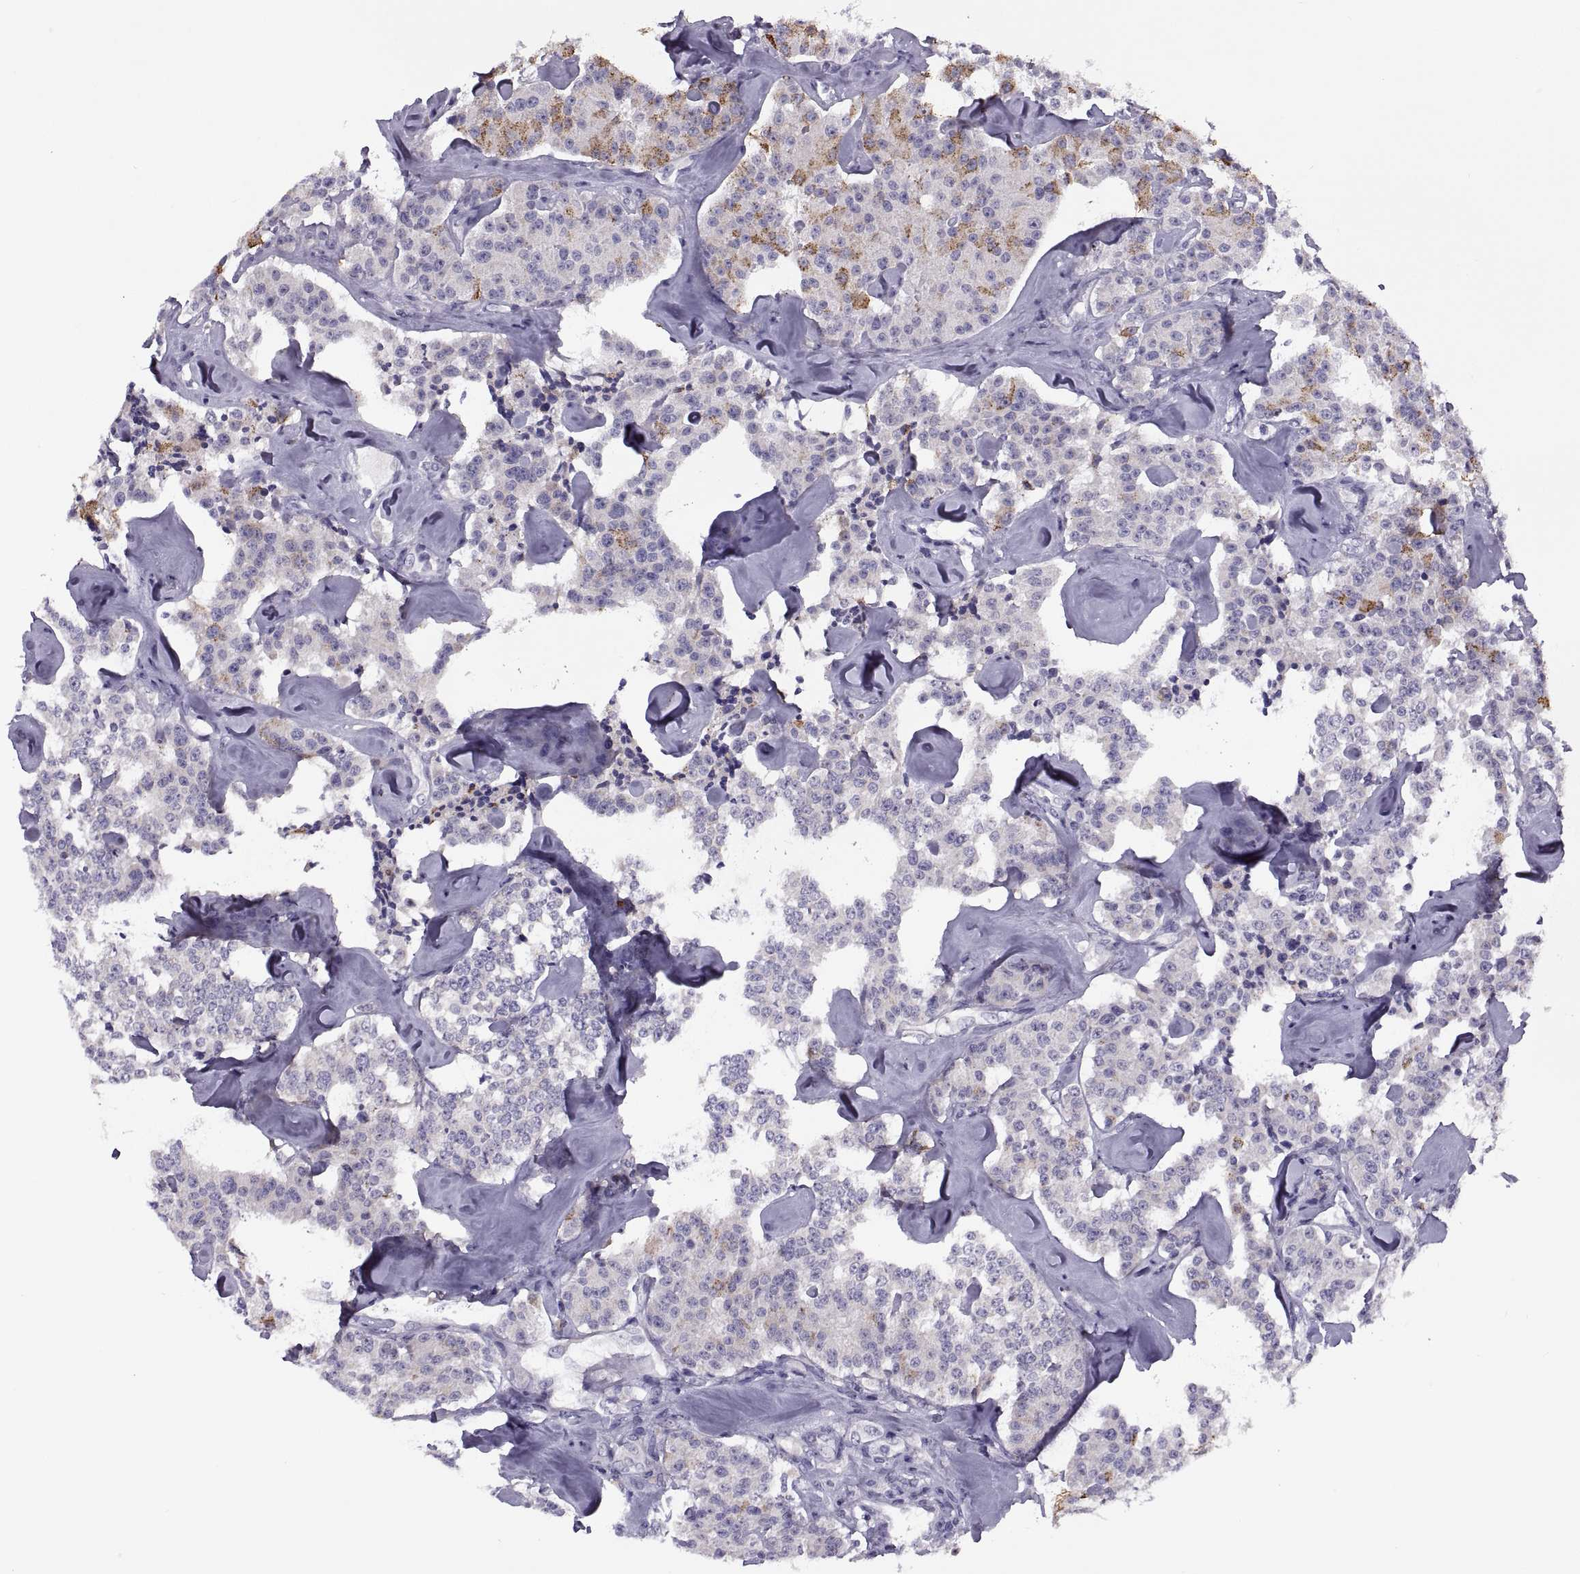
{"staining": {"intensity": "moderate", "quantity": "<25%", "location": "cytoplasmic/membranous"}, "tissue": "carcinoid", "cell_type": "Tumor cells", "image_type": "cancer", "snomed": [{"axis": "morphology", "description": "Carcinoid, malignant, NOS"}, {"axis": "topography", "description": "Pancreas"}], "caption": "Immunohistochemistry image of neoplastic tissue: carcinoid stained using immunohistochemistry (IHC) displays low levels of moderate protein expression localized specifically in the cytoplasmic/membranous of tumor cells, appearing as a cytoplasmic/membranous brown color.", "gene": "MAGEB1", "patient": {"sex": "male", "age": 41}}